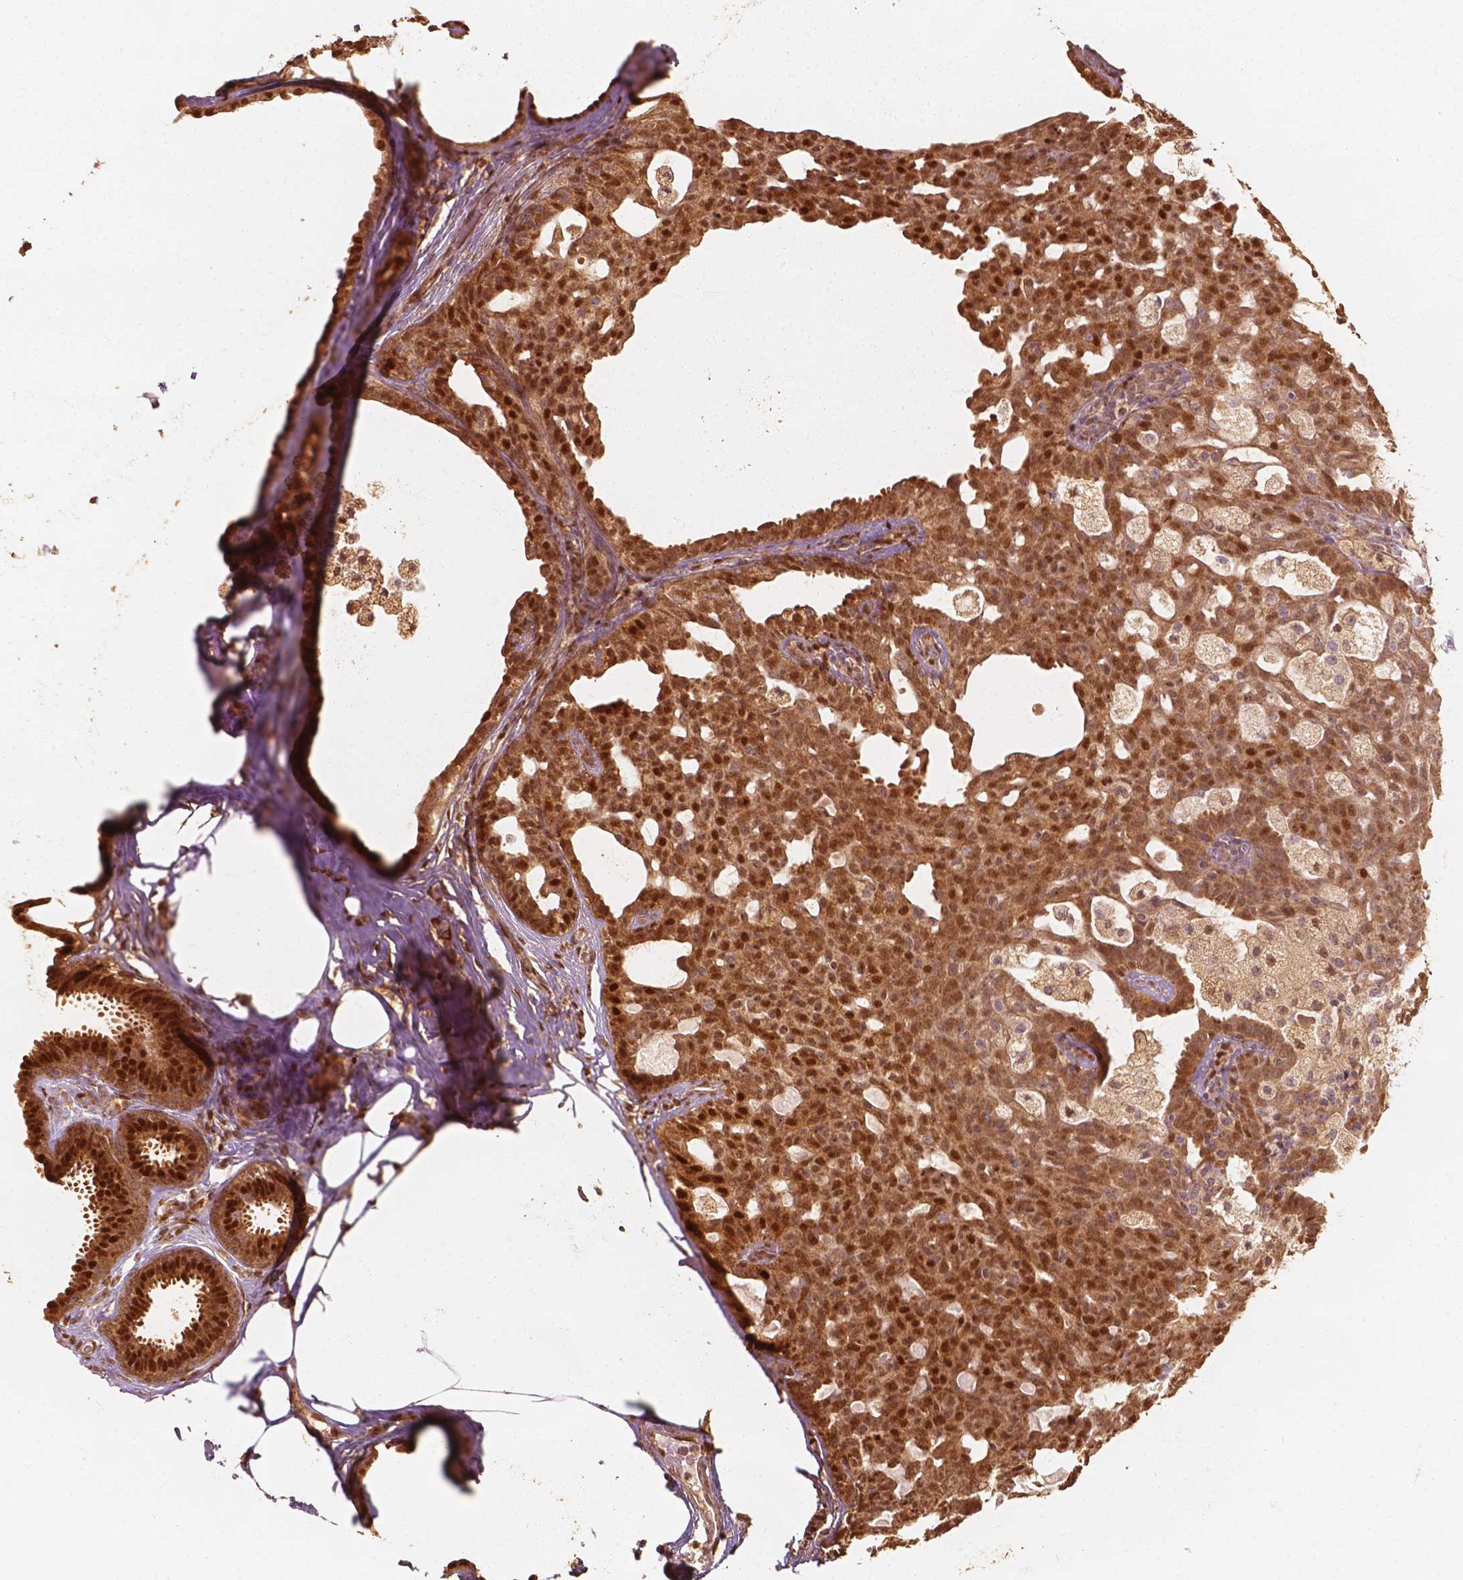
{"staining": {"intensity": "moderate", "quantity": ">75%", "location": "cytoplasmic/membranous,nuclear"}, "tissue": "breast cancer", "cell_type": "Tumor cells", "image_type": "cancer", "snomed": [{"axis": "morphology", "description": "Duct carcinoma"}, {"axis": "topography", "description": "Breast"}], "caption": "Breast invasive ductal carcinoma was stained to show a protein in brown. There is medium levels of moderate cytoplasmic/membranous and nuclear positivity in about >75% of tumor cells.", "gene": "TBC1D17", "patient": {"sex": "female", "age": 59}}